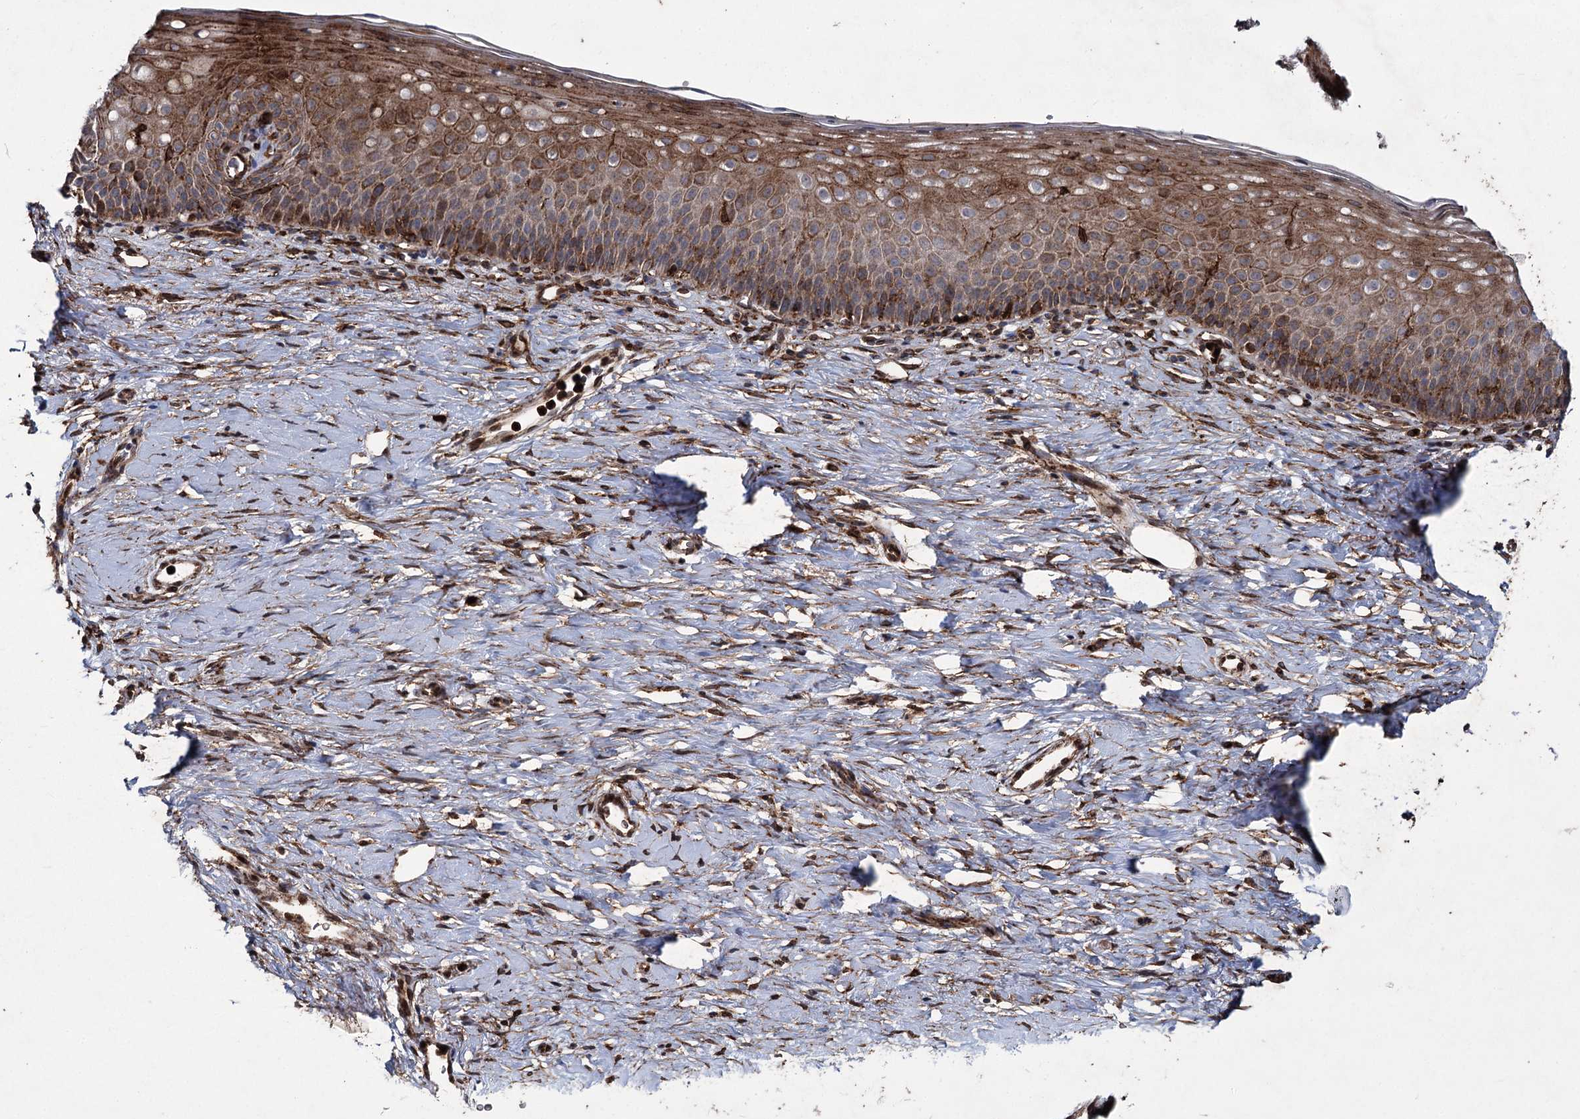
{"staining": {"intensity": "strong", "quantity": ">75%", "location": "cytoplasmic/membranous"}, "tissue": "cervix", "cell_type": "Glandular cells", "image_type": "normal", "snomed": [{"axis": "morphology", "description": "Normal tissue, NOS"}, {"axis": "topography", "description": "Cervix"}], "caption": "Glandular cells show high levels of strong cytoplasmic/membranous expression in about >75% of cells in unremarkable cervix.", "gene": "DCUN1D4", "patient": {"sex": "female", "age": 57}}